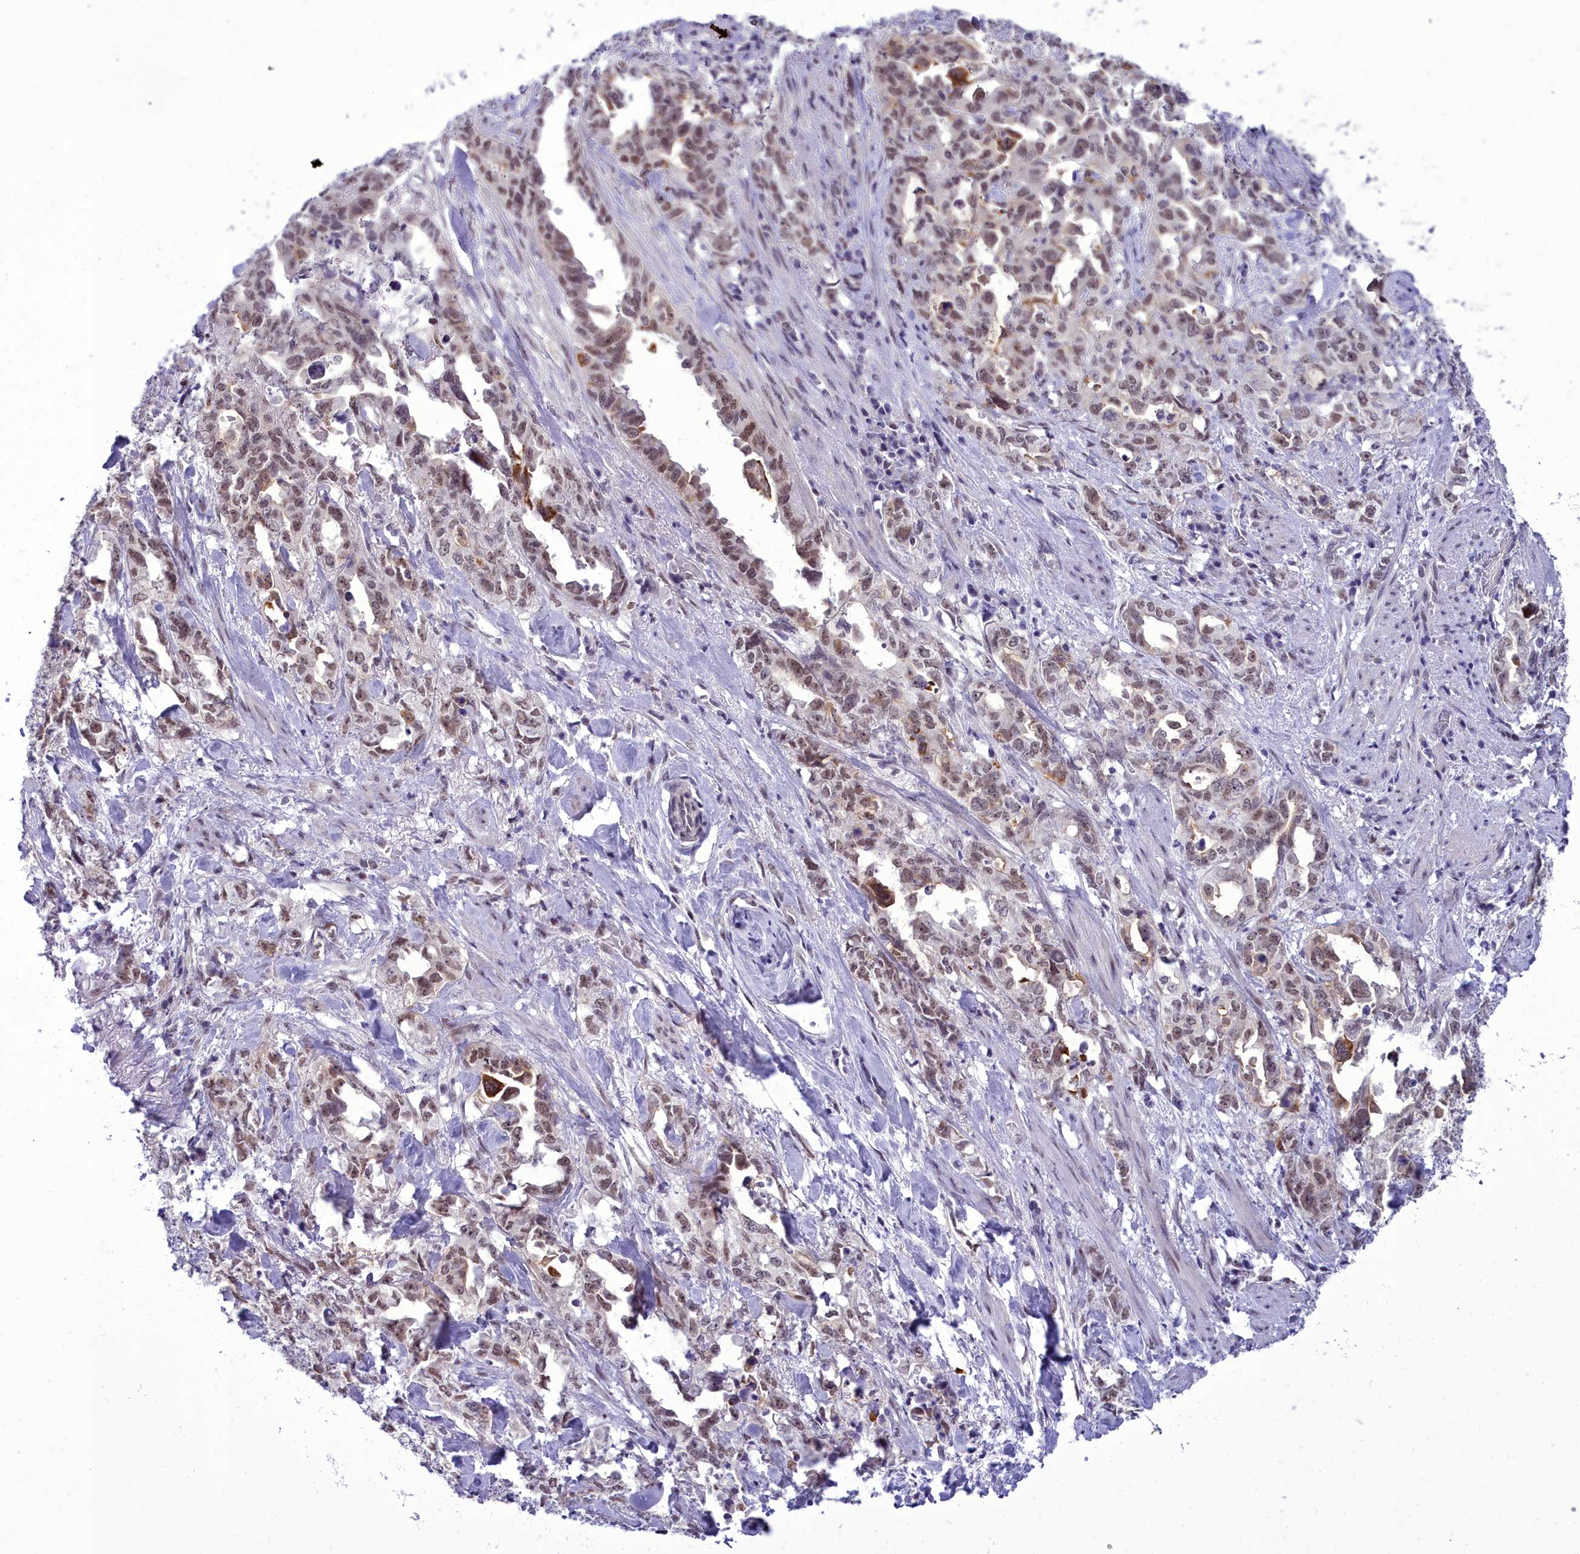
{"staining": {"intensity": "moderate", "quantity": ">75%", "location": "nuclear"}, "tissue": "endometrial cancer", "cell_type": "Tumor cells", "image_type": "cancer", "snomed": [{"axis": "morphology", "description": "Adenocarcinoma, NOS"}, {"axis": "topography", "description": "Endometrium"}], "caption": "An image of human endometrial cancer stained for a protein displays moderate nuclear brown staining in tumor cells. (brown staining indicates protein expression, while blue staining denotes nuclei).", "gene": "CEACAM19", "patient": {"sex": "female", "age": 65}}